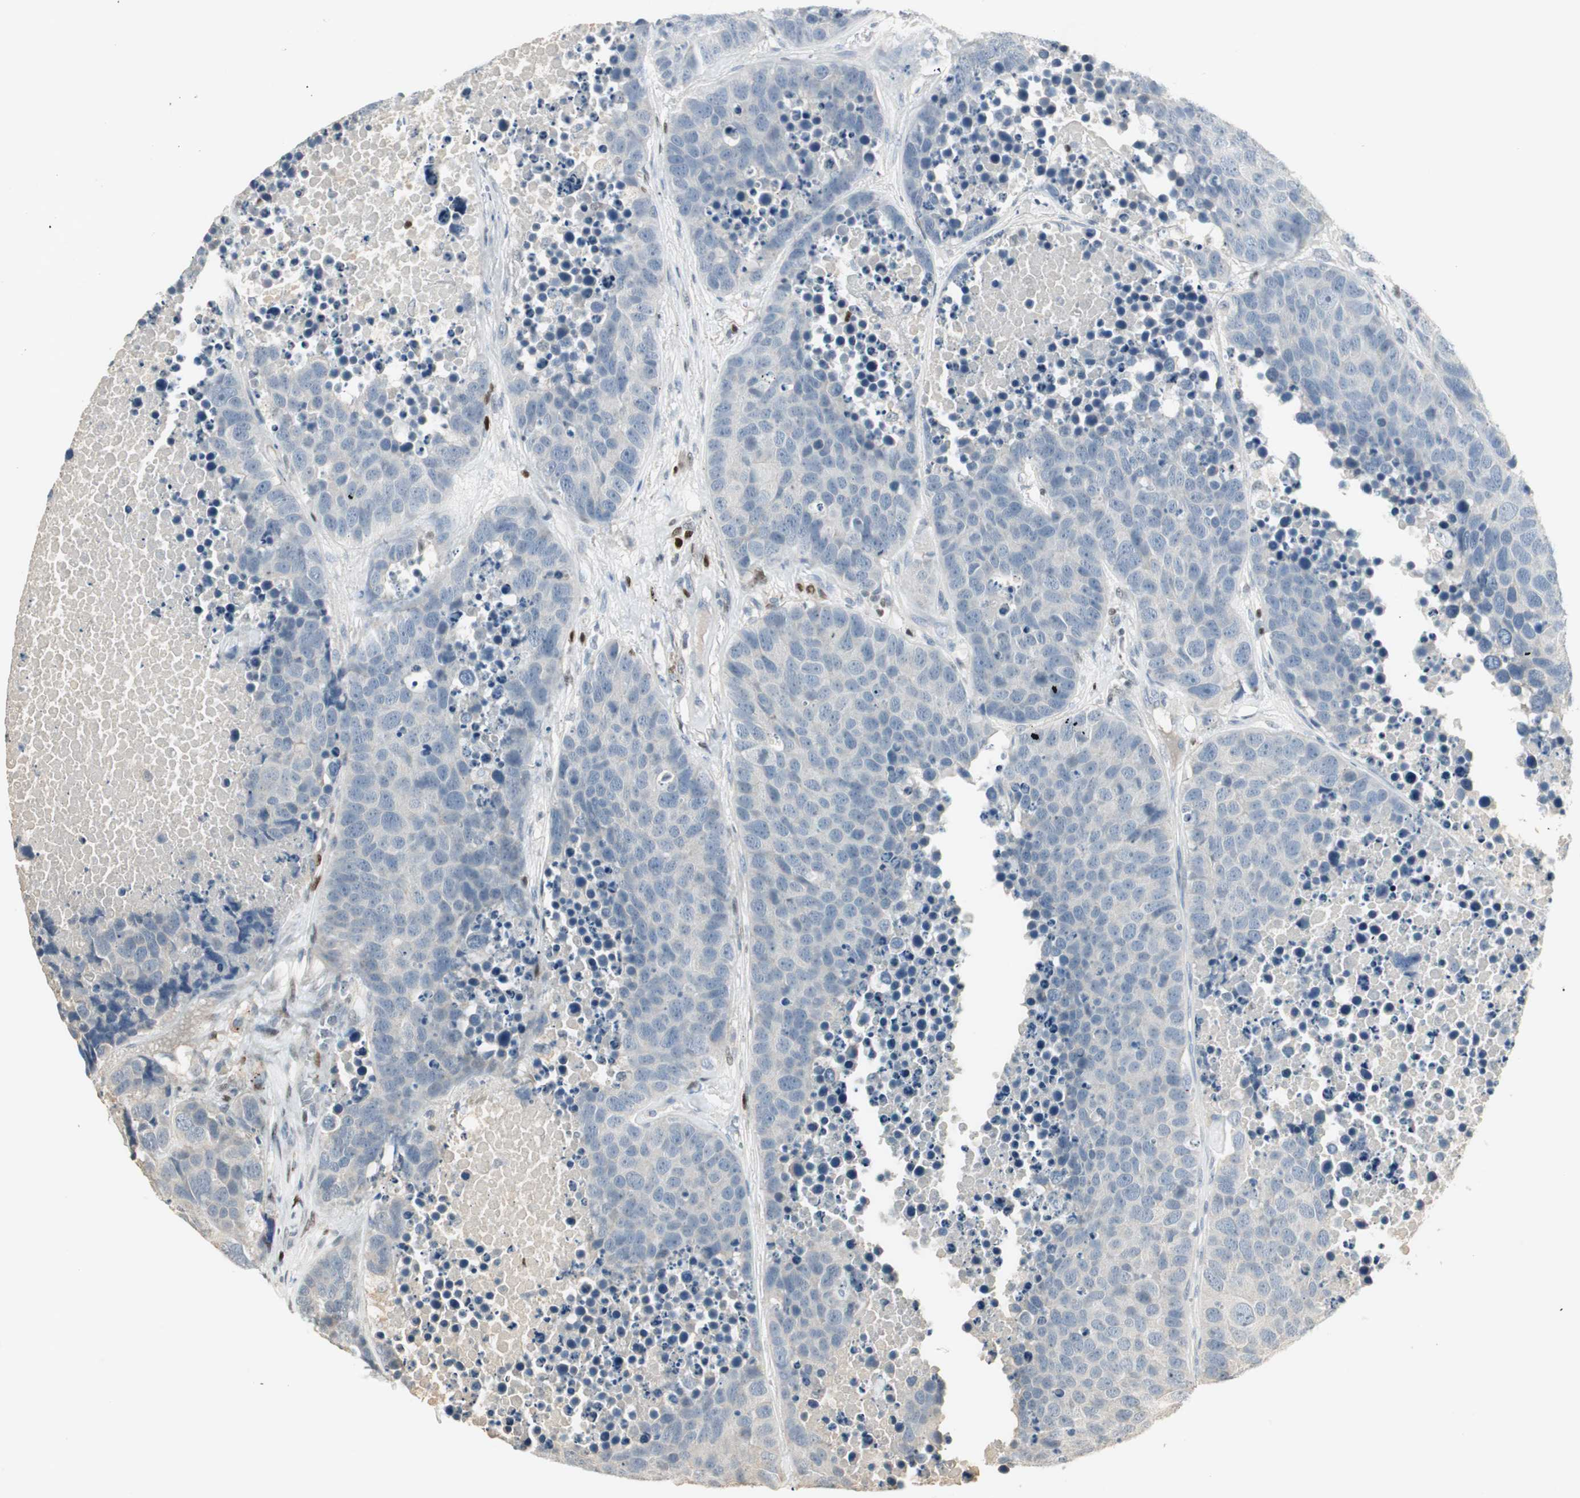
{"staining": {"intensity": "negative", "quantity": "none", "location": "none"}, "tissue": "carcinoid", "cell_type": "Tumor cells", "image_type": "cancer", "snomed": [{"axis": "morphology", "description": "Carcinoid, malignant, NOS"}, {"axis": "topography", "description": "Lung"}], "caption": "This is an IHC image of human carcinoid. There is no expression in tumor cells.", "gene": "RUNX2", "patient": {"sex": "male", "age": 60}}